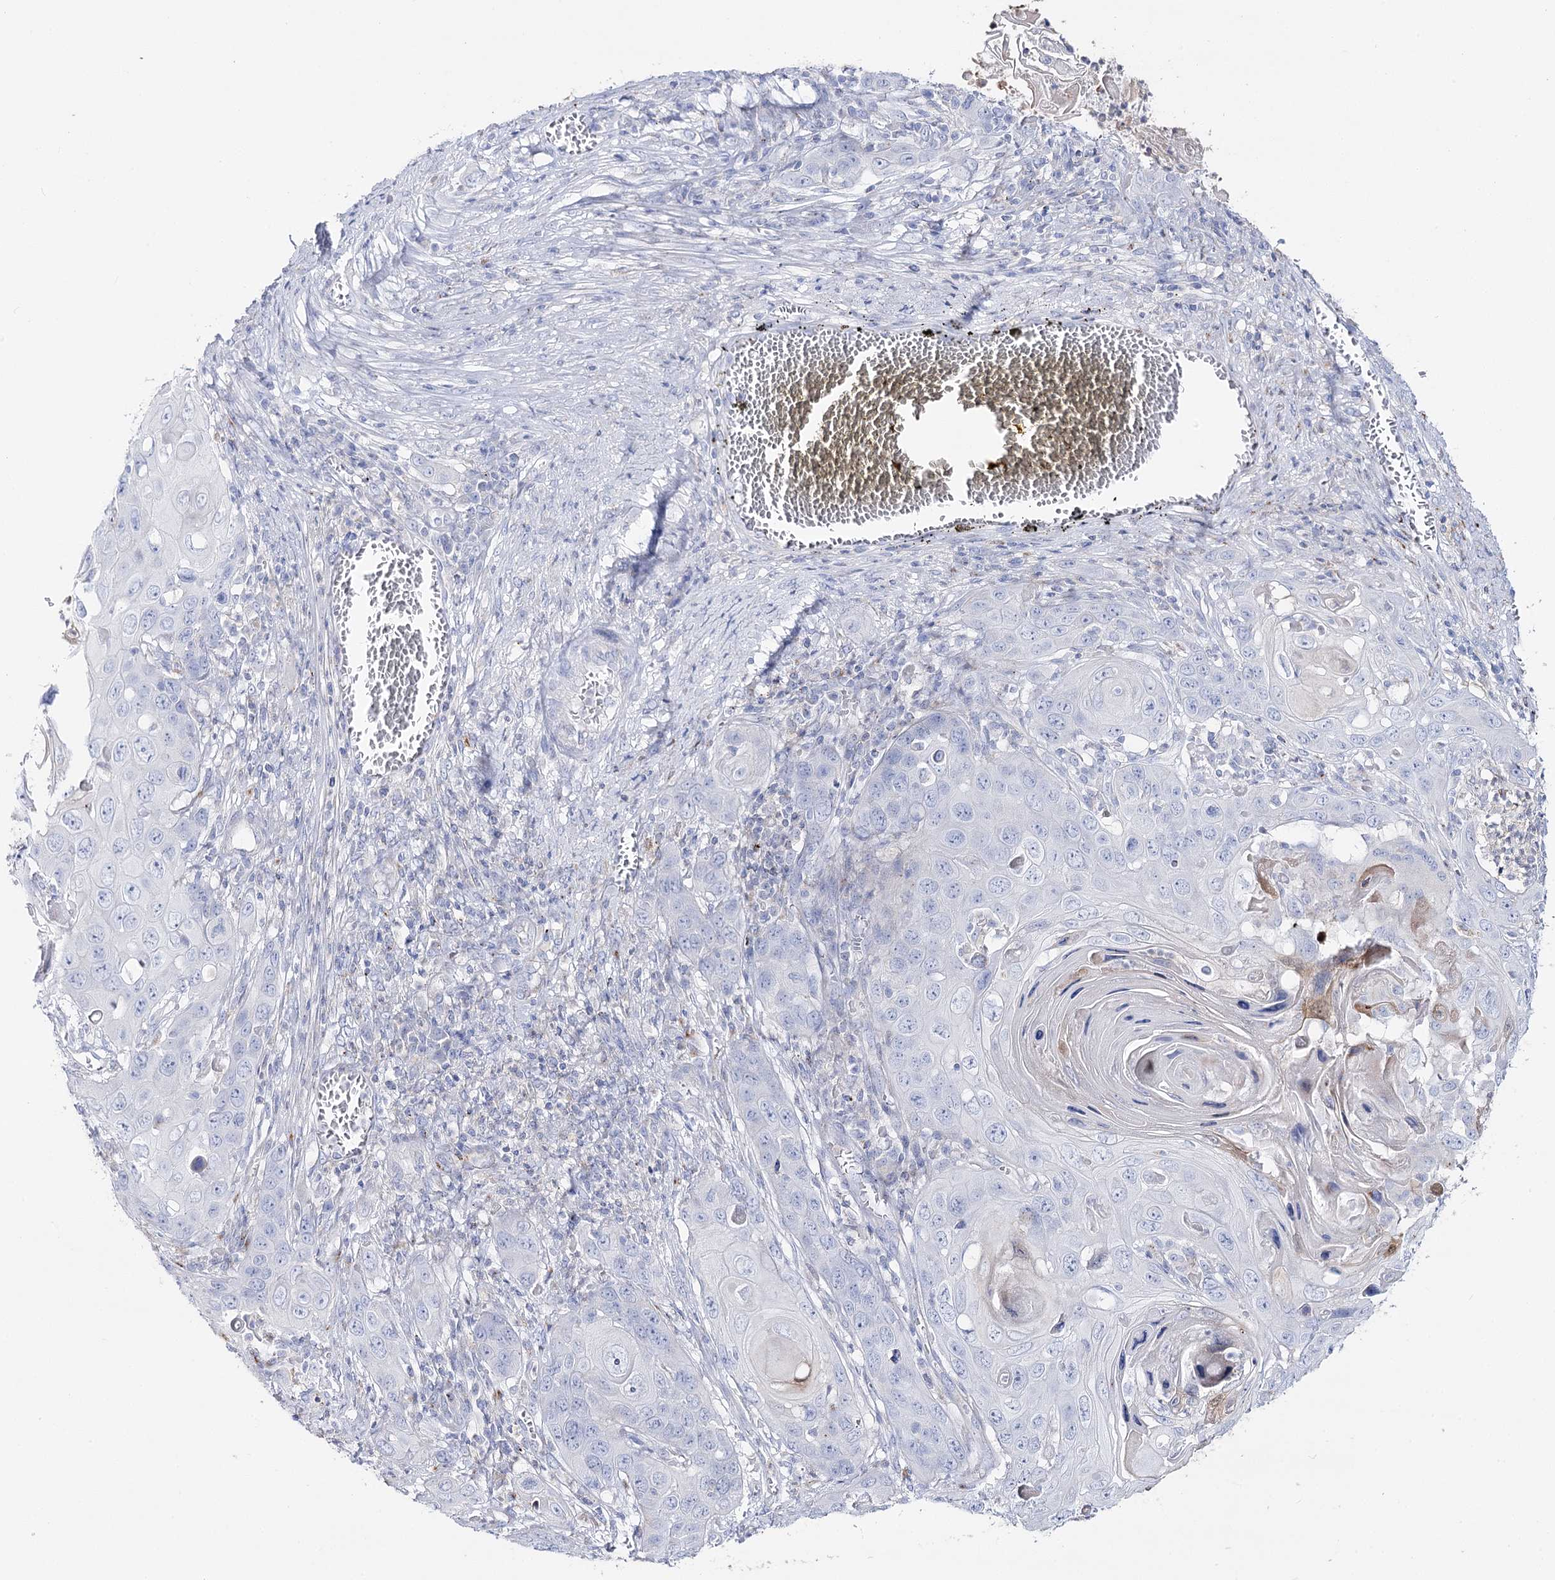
{"staining": {"intensity": "negative", "quantity": "none", "location": "none"}, "tissue": "skin cancer", "cell_type": "Tumor cells", "image_type": "cancer", "snomed": [{"axis": "morphology", "description": "Squamous cell carcinoma, NOS"}, {"axis": "topography", "description": "Skin"}], "caption": "Tumor cells show no significant expression in skin cancer (squamous cell carcinoma).", "gene": "SLC3A1", "patient": {"sex": "male", "age": 55}}